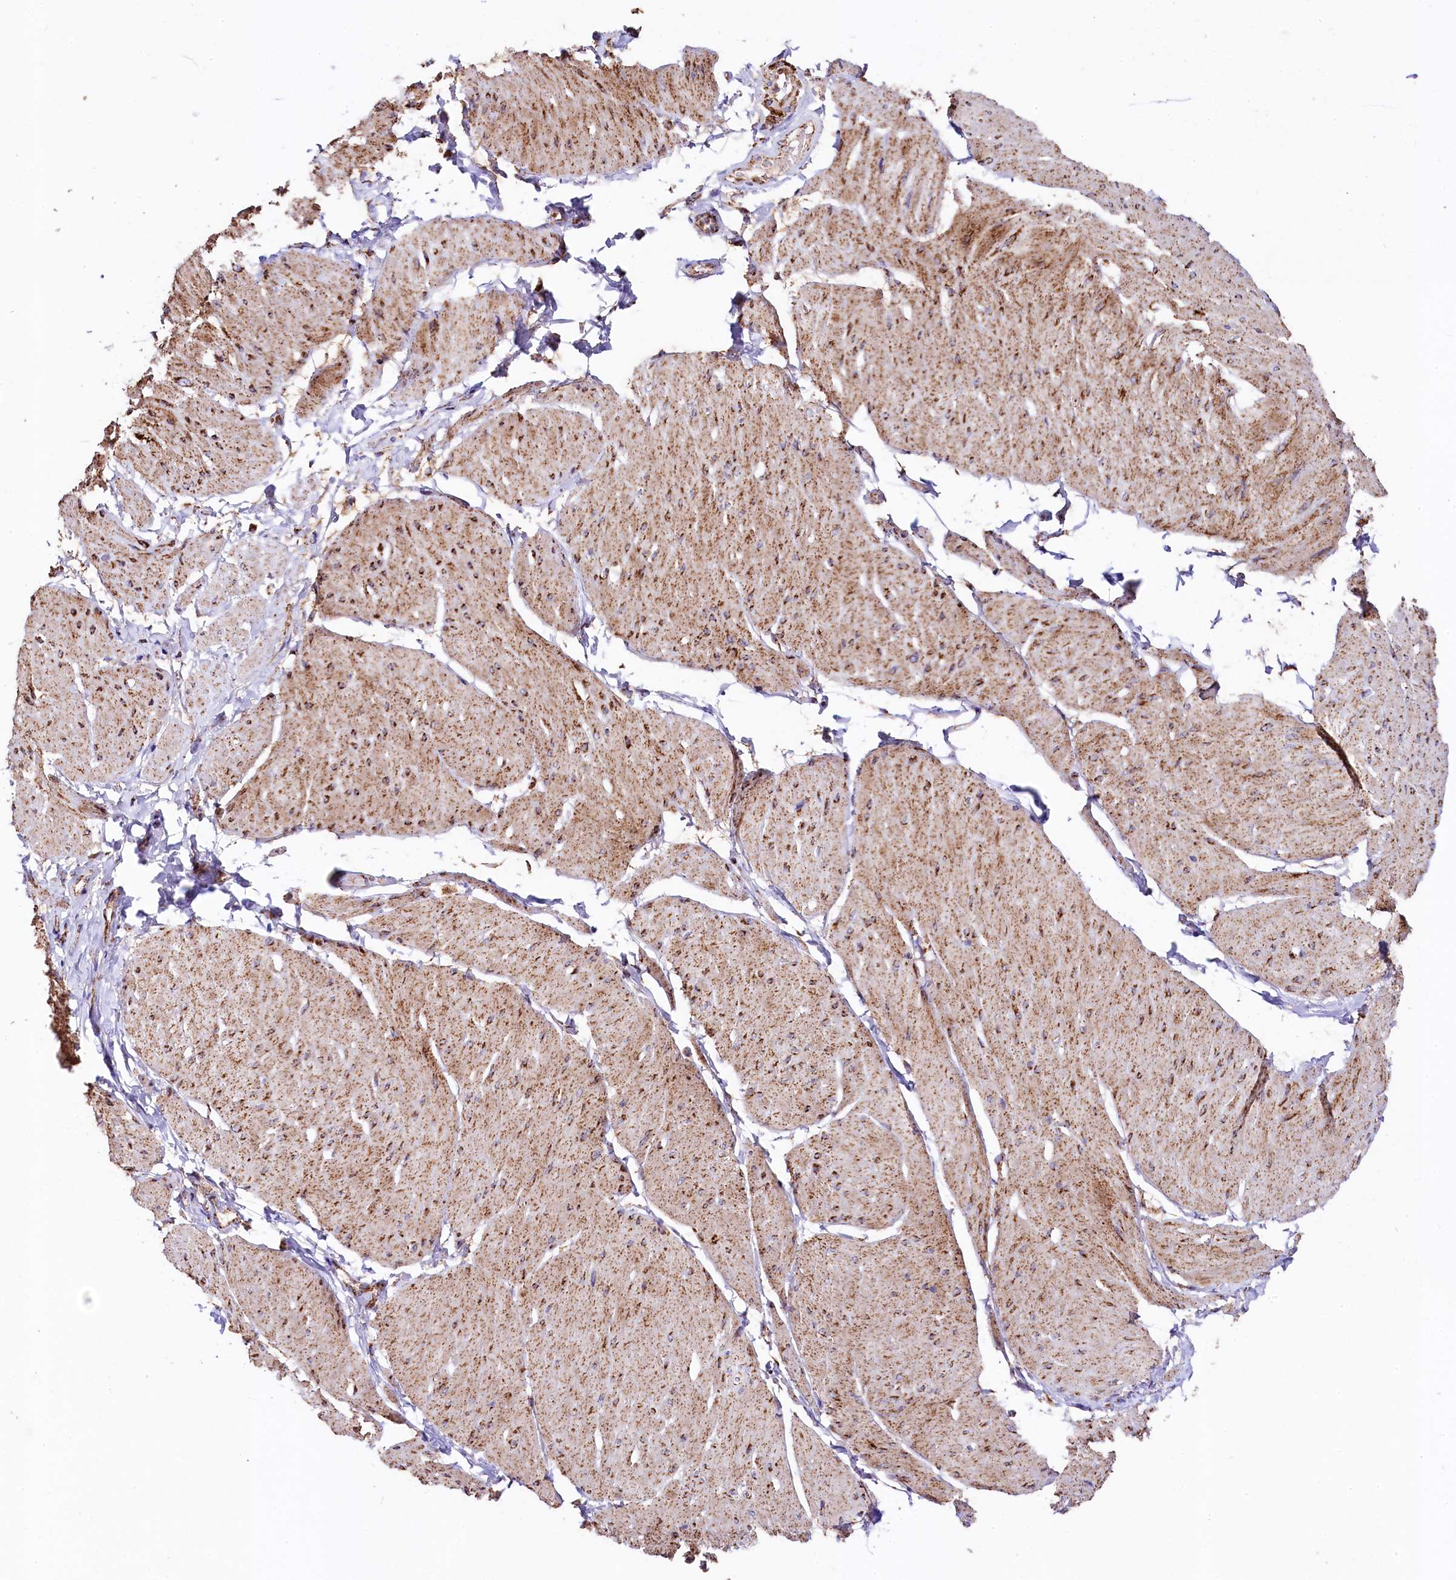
{"staining": {"intensity": "moderate", "quantity": ">75%", "location": "cytoplasmic/membranous"}, "tissue": "smooth muscle", "cell_type": "Smooth muscle cells", "image_type": "normal", "snomed": [{"axis": "morphology", "description": "Urothelial carcinoma, High grade"}, {"axis": "topography", "description": "Urinary bladder"}], "caption": "Moderate cytoplasmic/membranous protein staining is present in about >75% of smooth muscle cells in smooth muscle. The protein is stained brown, and the nuclei are stained in blue (DAB IHC with brightfield microscopy, high magnification).", "gene": "CLYBL", "patient": {"sex": "male", "age": 46}}